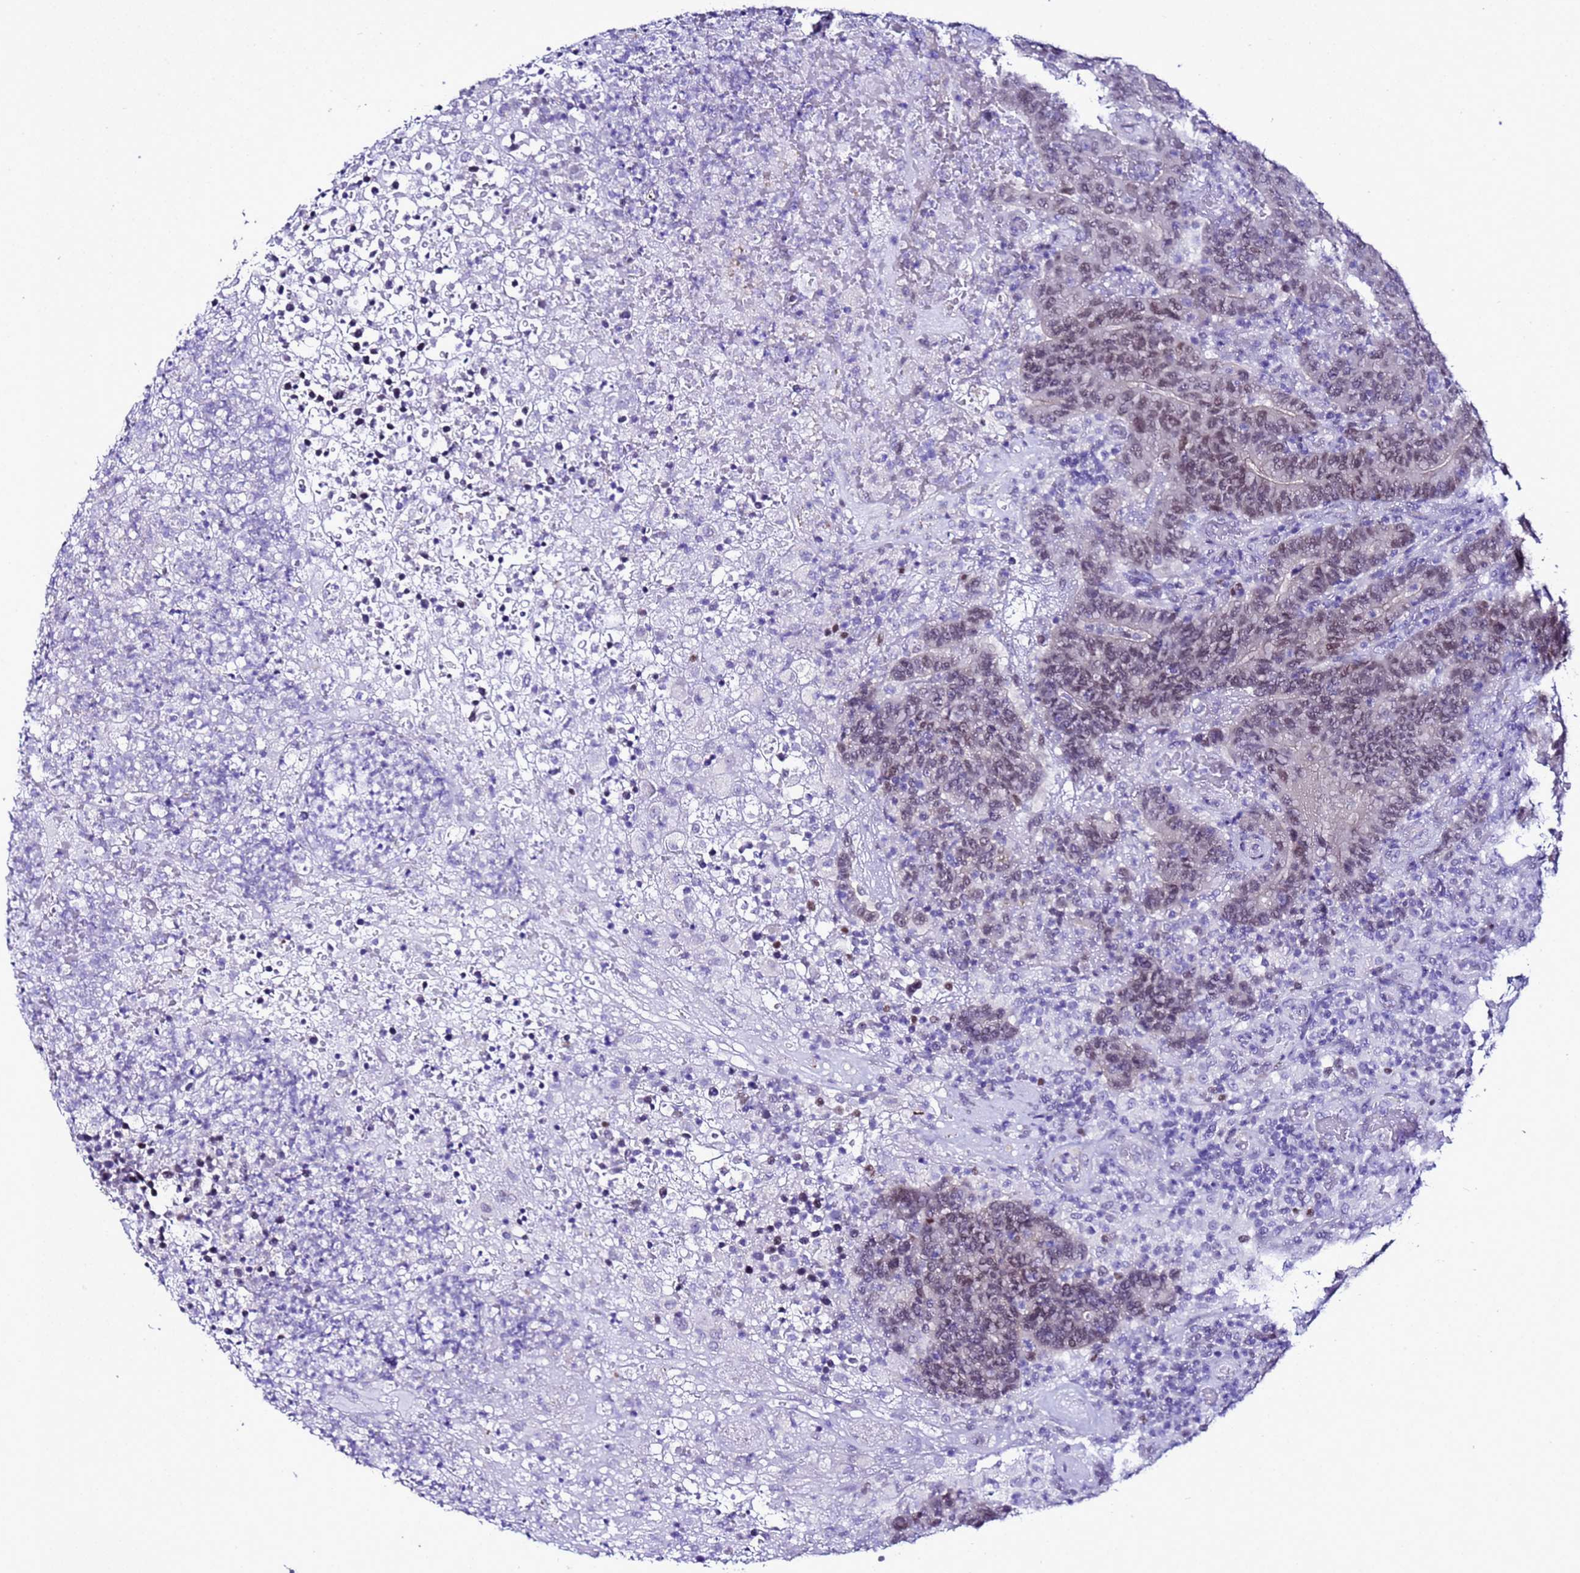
{"staining": {"intensity": "moderate", "quantity": ">75%", "location": "nuclear"}, "tissue": "colorectal cancer", "cell_type": "Tumor cells", "image_type": "cancer", "snomed": [{"axis": "morphology", "description": "Normal tissue, NOS"}, {"axis": "morphology", "description": "Adenocarcinoma, NOS"}, {"axis": "topography", "description": "Colon"}], "caption": "A brown stain highlights moderate nuclear staining of a protein in adenocarcinoma (colorectal) tumor cells.", "gene": "BCL7A", "patient": {"sex": "female", "age": 75}}